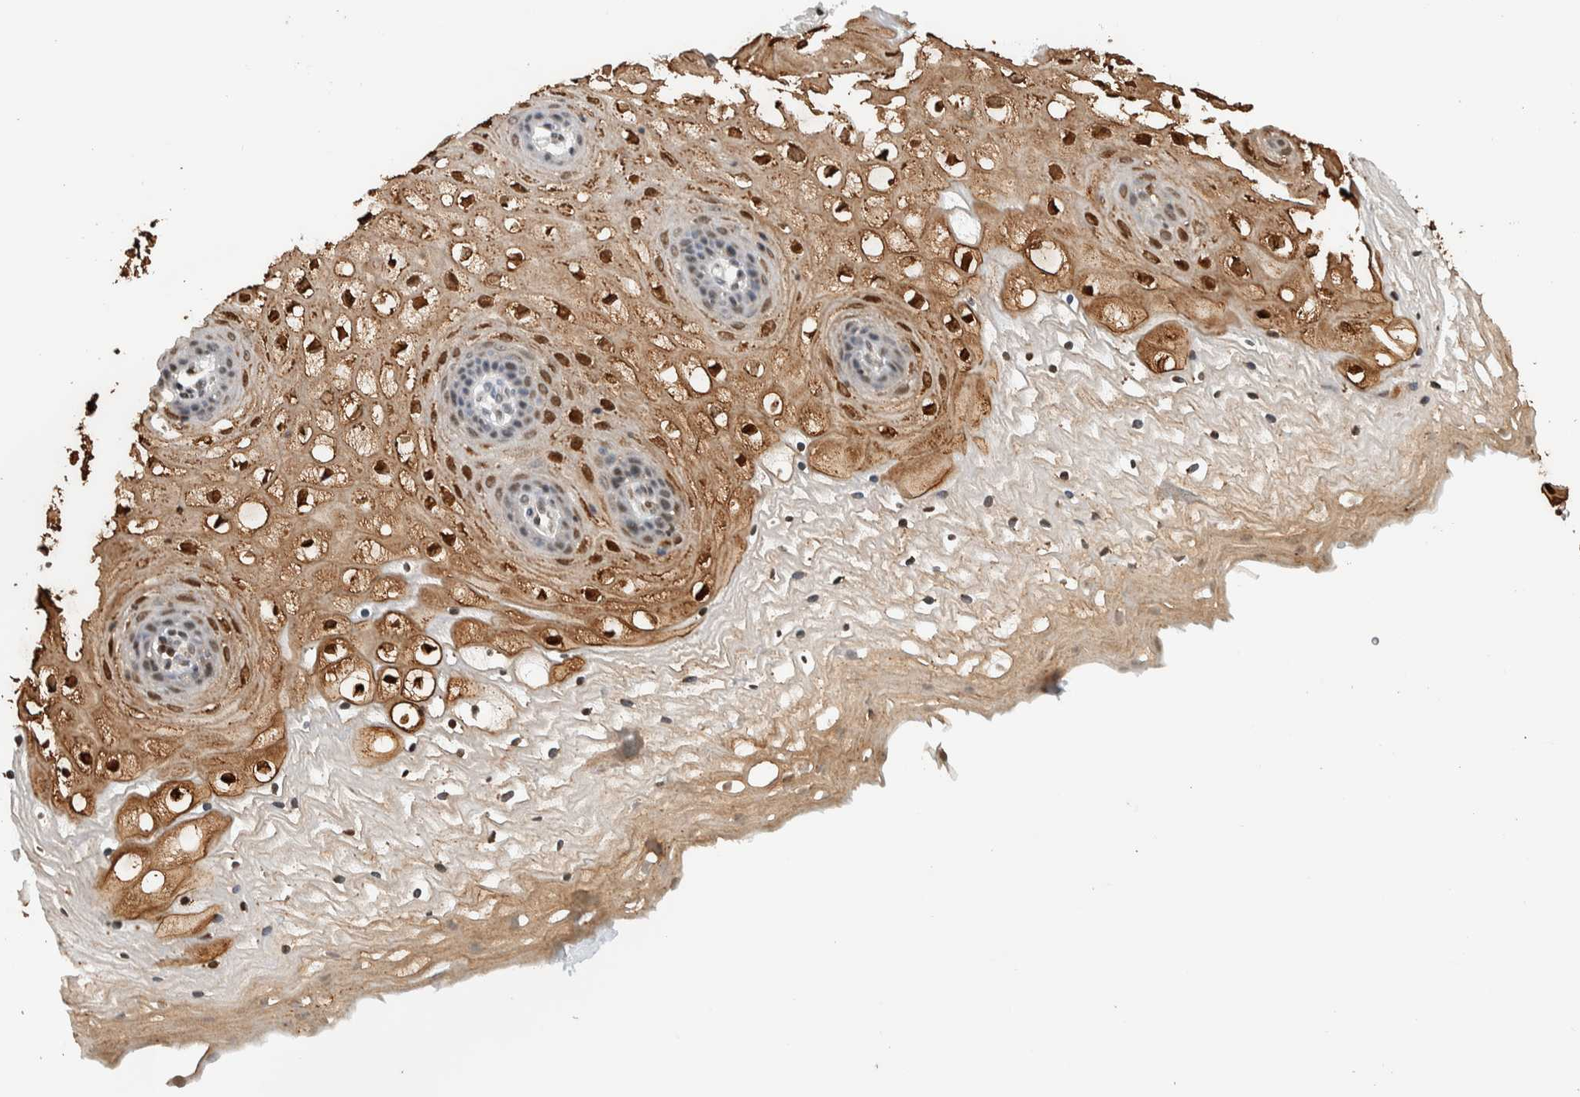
{"staining": {"intensity": "strong", "quantity": ">75%", "location": "nuclear"}, "tissue": "vagina", "cell_type": "Squamous epithelial cells", "image_type": "normal", "snomed": [{"axis": "morphology", "description": "Normal tissue, NOS"}, {"axis": "topography", "description": "Vagina"}], "caption": "Normal vagina shows strong nuclear expression in about >75% of squamous epithelial cells, visualized by immunohistochemistry. Using DAB (3,3'-diaminobenzidine) (brown) and hematoxylin (blue) stains, captured at high magnification using brightfield microscopy.", "gene": "ZNF521", "patient": {"sex": "female", "age": 34}}